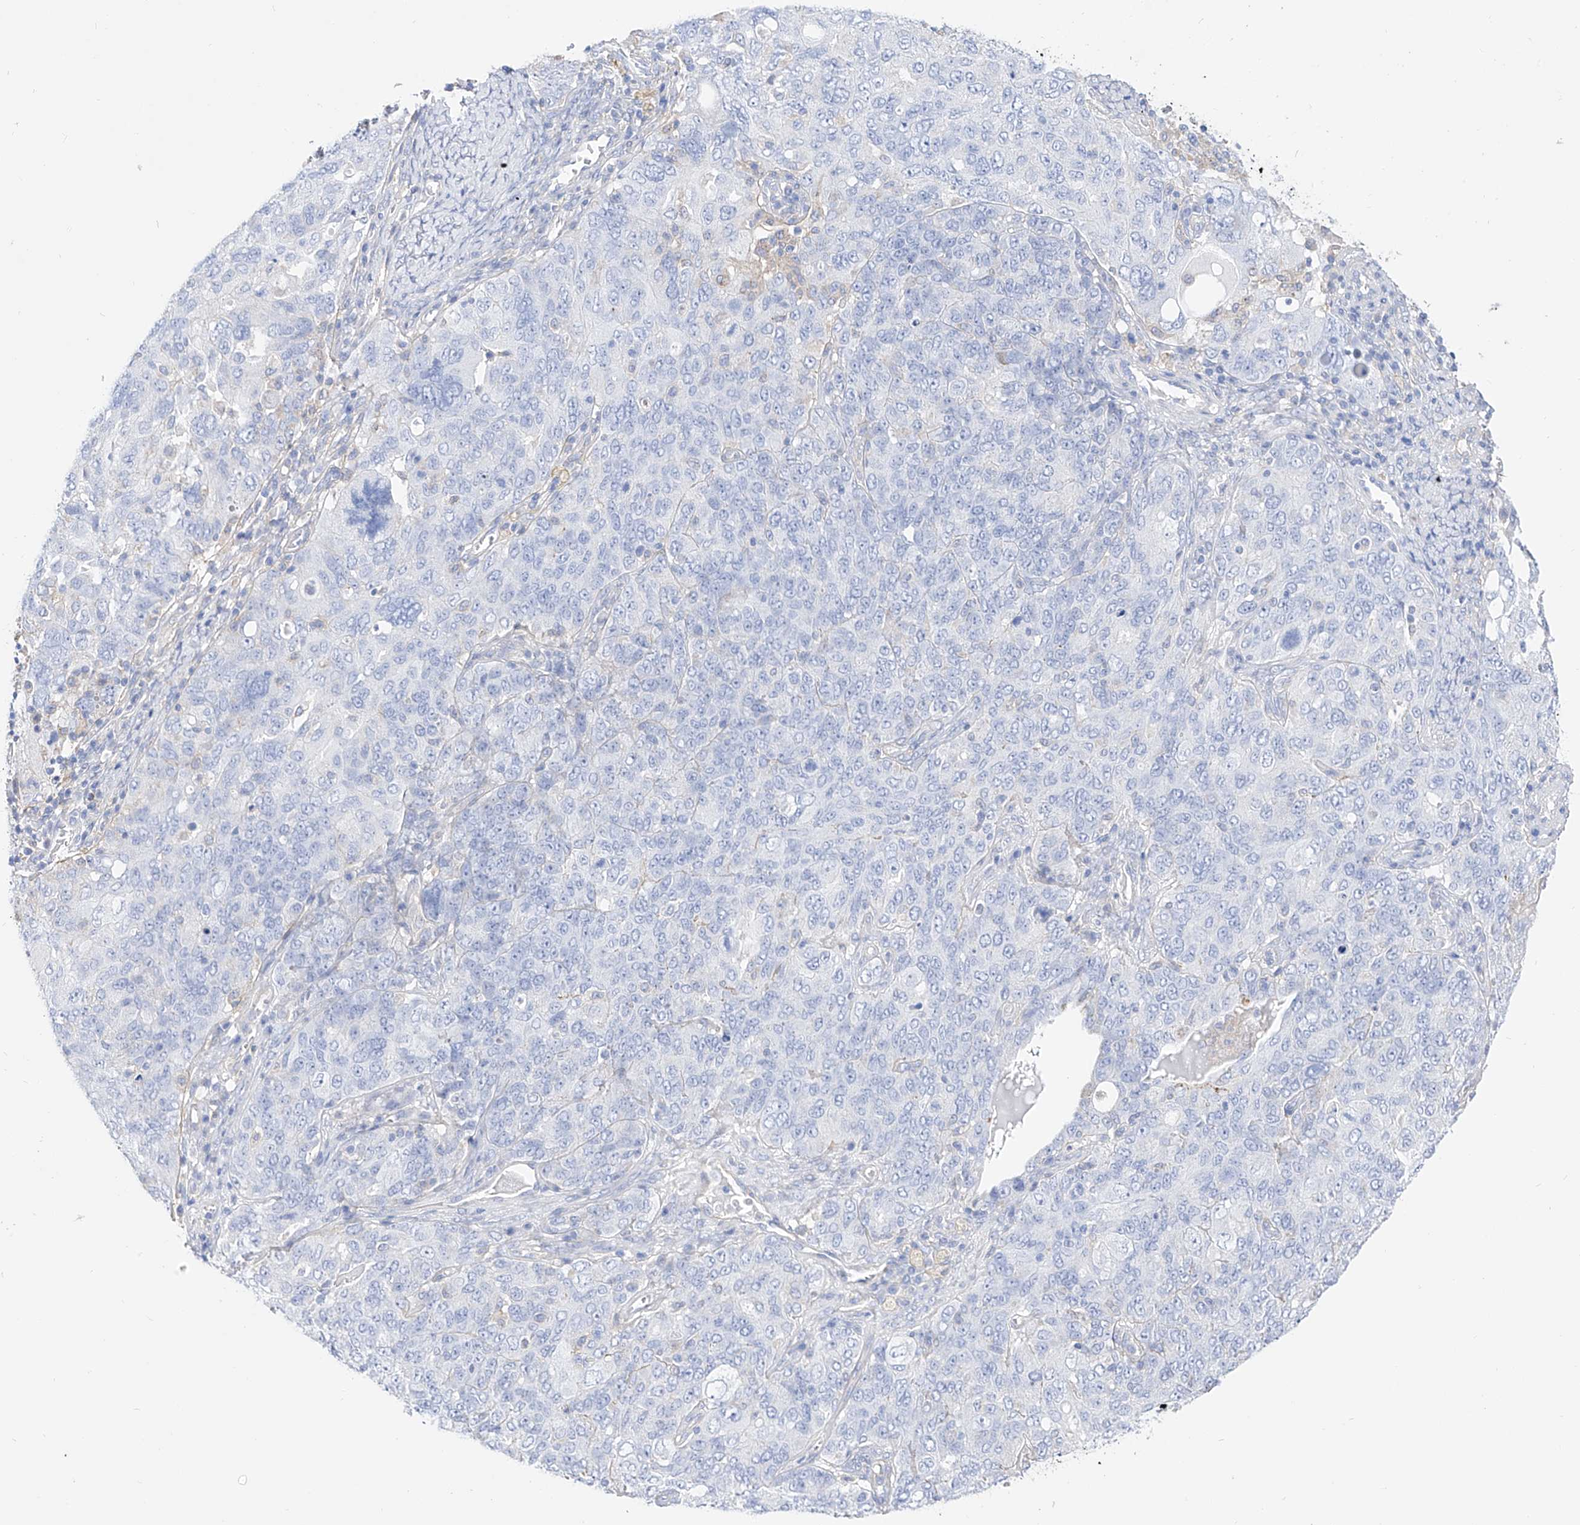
{"staining": {"intensity": "negative", "quantity": "none", "location": "none"}, "tissue": "ovarian cancer", "cell_type": "Tumor cells", "image_type": "cancer", "snomed": [{"axis": "morphology", "description": "Carcinoma, endometroid"}, {"axis": "topography", "description": "Ovary"}], "caption": "Endometroid carcinoma (ovarian) was stained to show a protein in brown. There is no significant positivity in tumor cells. The staining is performed using DAB brown chromogen with nuclei counter-stained in using hematoxylin.", "gene": "ZNF653", "patient": {"sex": "female", "age": 62}}